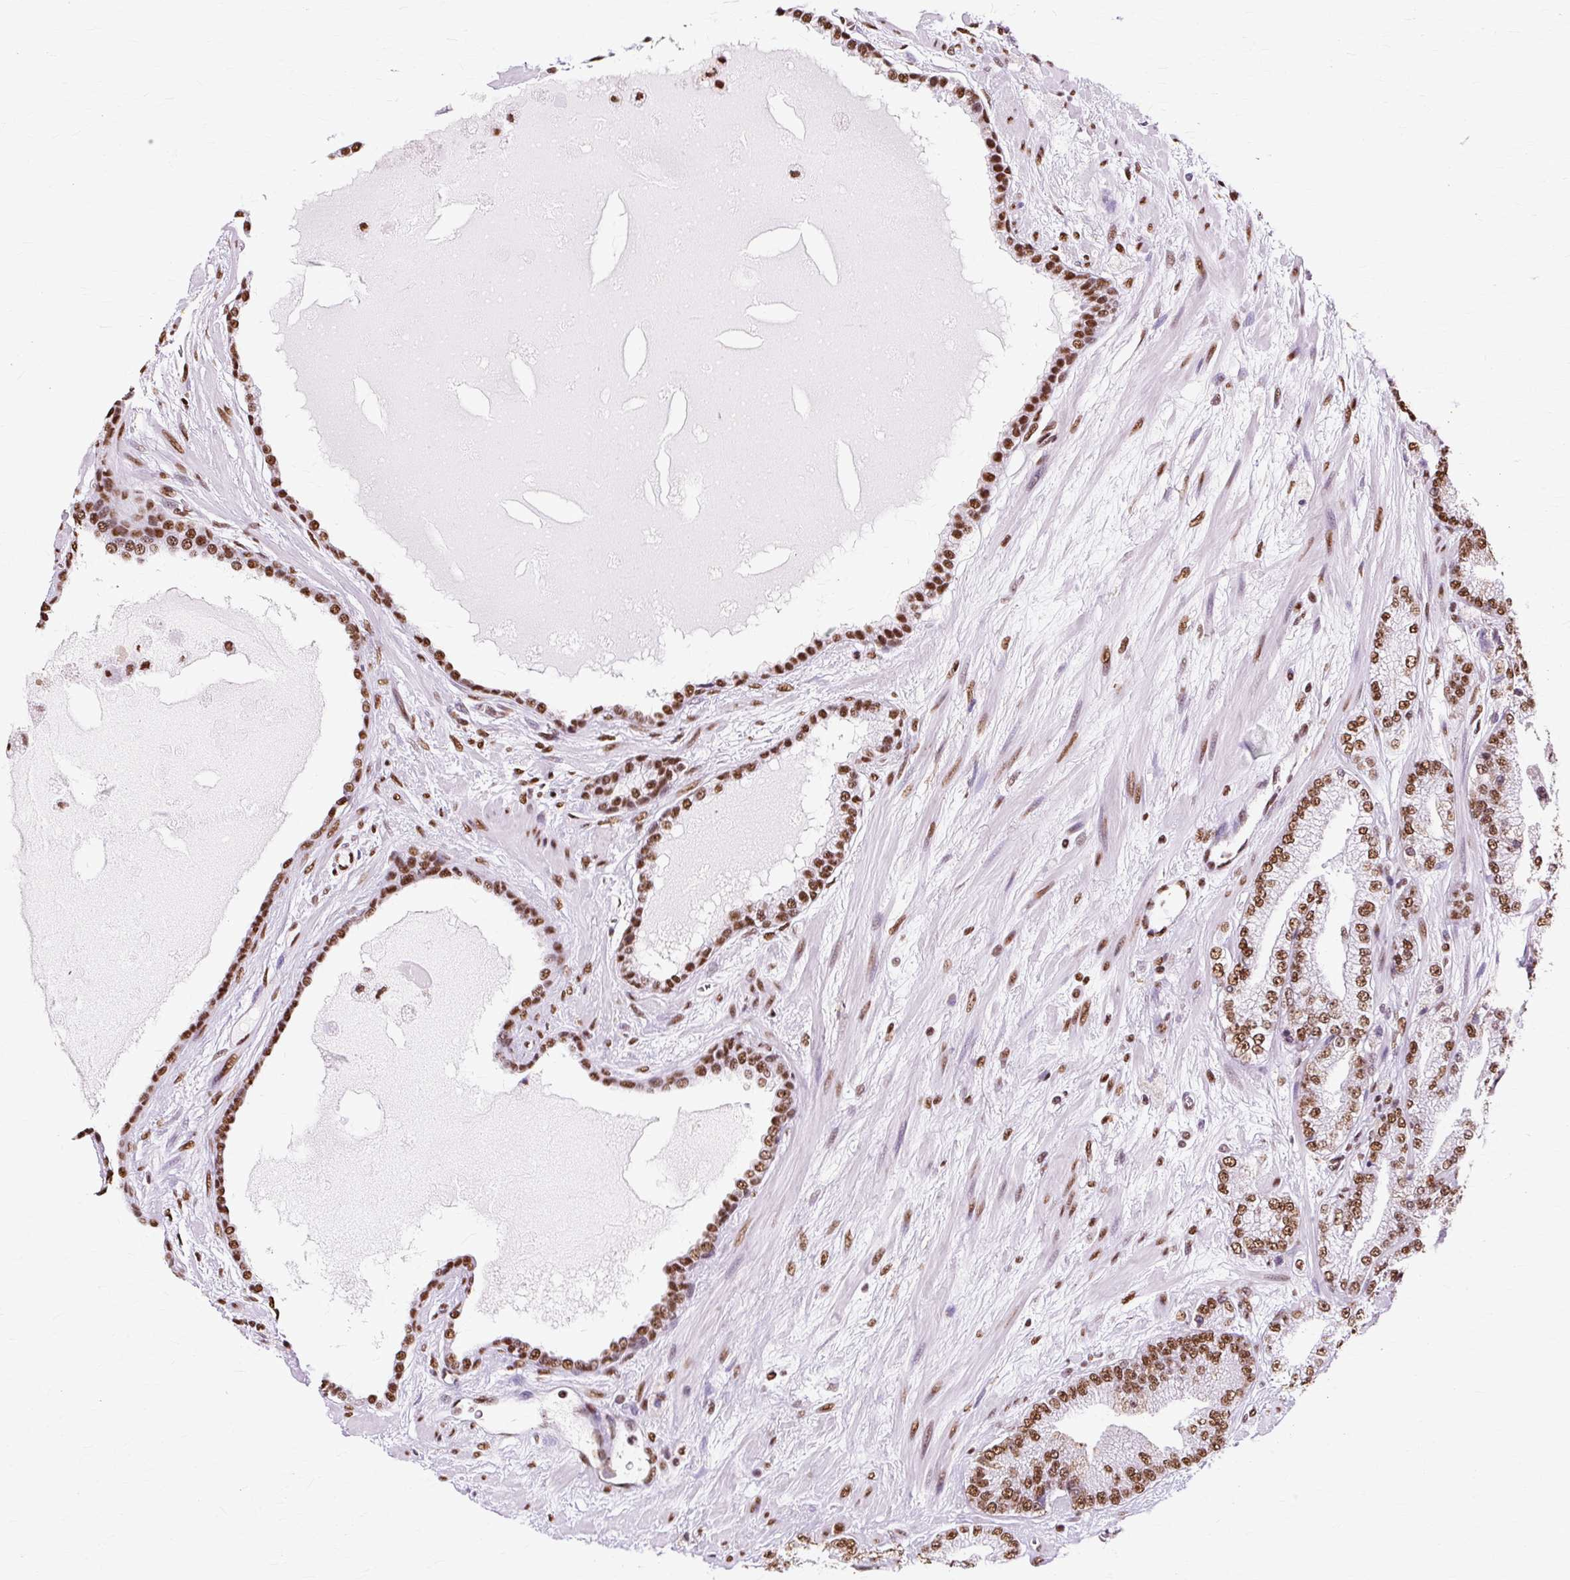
{"staining": {"intensity": "strong", "quantity": ">75%", "location": "nuclear"}, "tissue": "prostate cancer", "cell_type": "Tumor cells", "image_type": "cancer", "snomed": [{"axis": "morphology", "description": "Adenocarcinoma, High grade"}, {"axis": "topography", "description": "Prostate"}], "caption": "The image displays a brown stain indicating the presence of a protein in the nuclear of tumor cells in prostate cancer. Nuclei are stained in blue.", "gene": "XRCC6", "patient": {"sex": "male", "age": 68}}